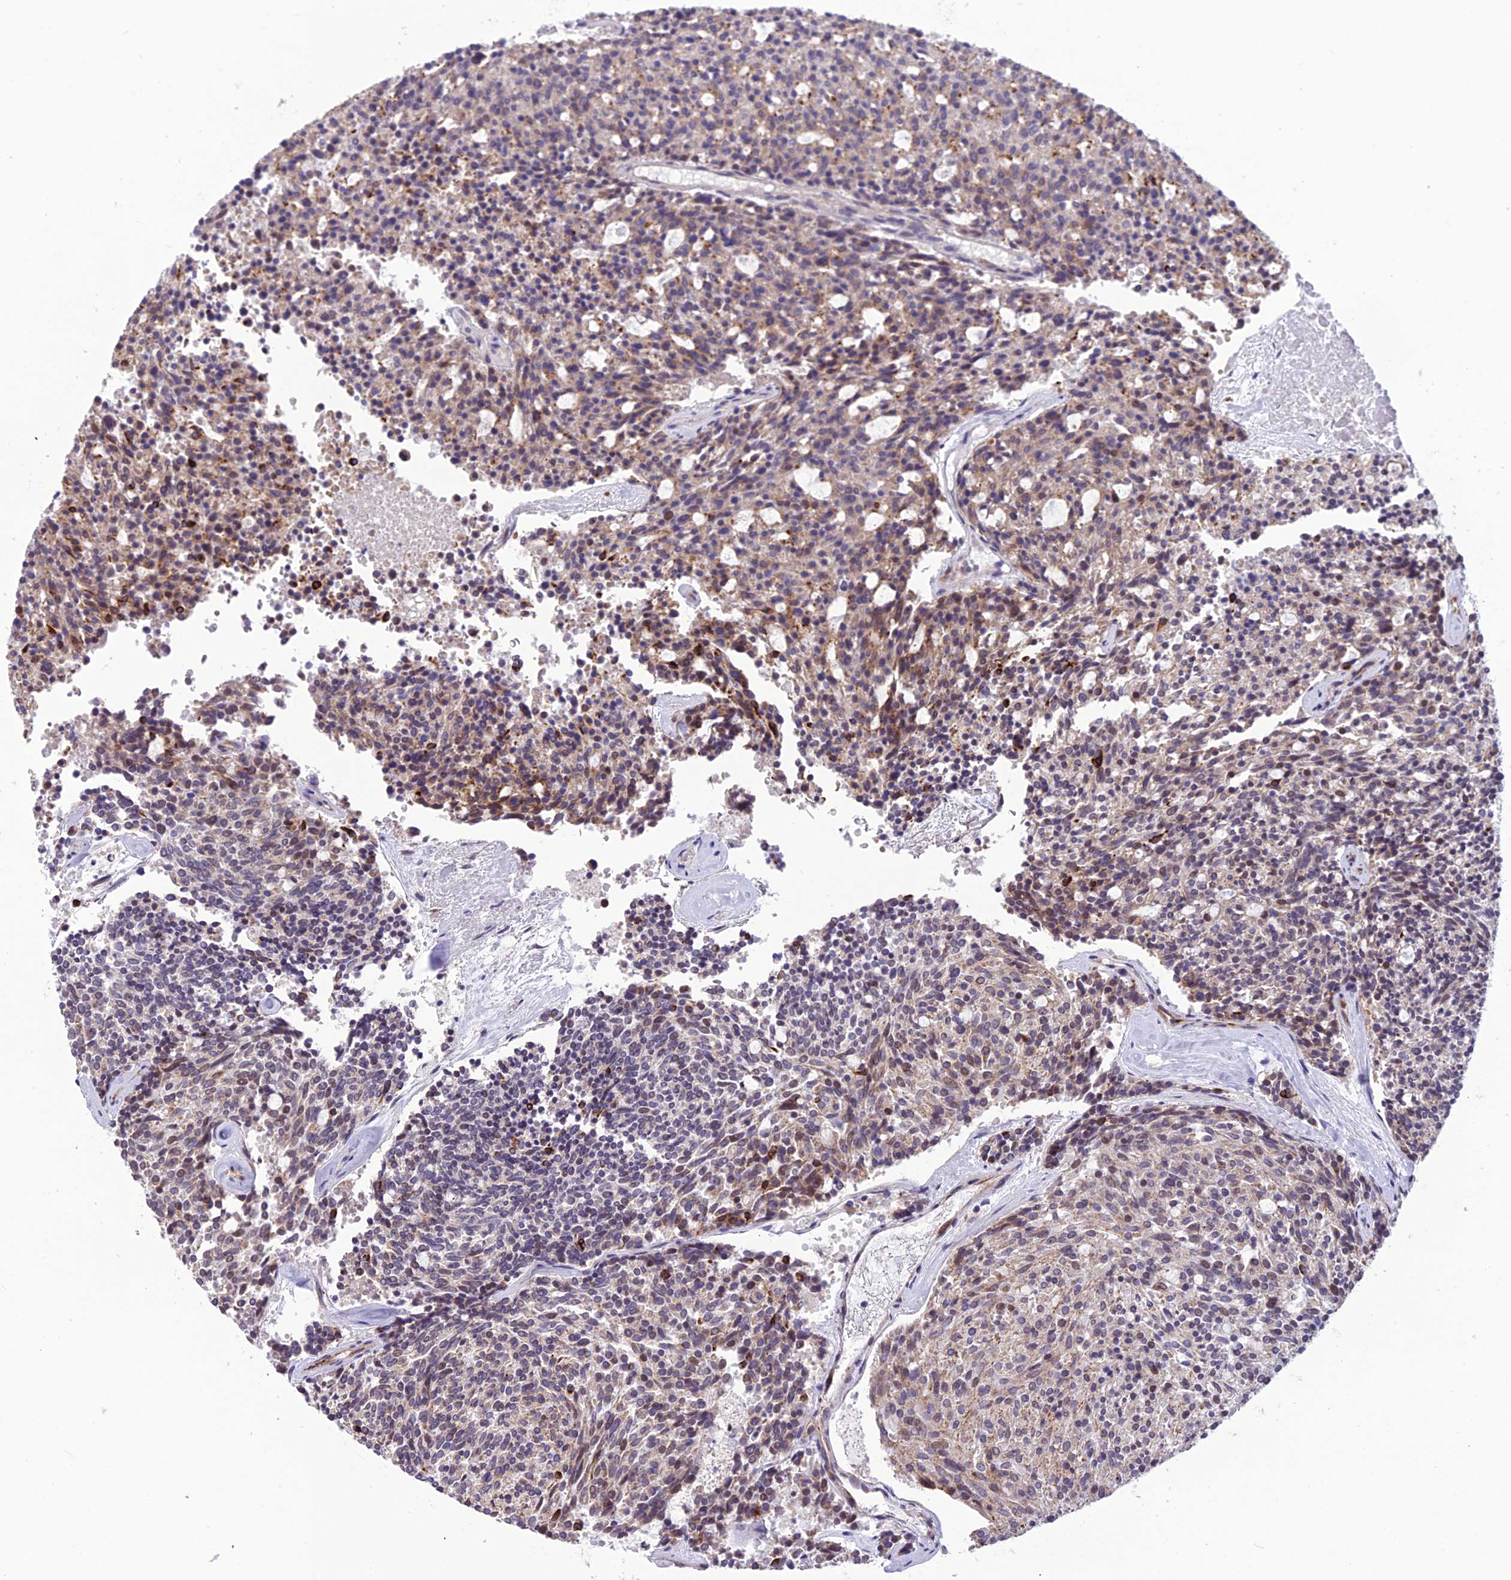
{"staining": {"intensity": "moderate", "quantity": "25%-75%", "location": "cytoplasmic/membranous"}, "tissue": "carcinoid", "cell_type": "Tumor cells", "image_type": "cancer", "snomed": [{"axis": "morphology", "description": "Carcinoid, malignant, NOS"}, {"axis": "topography", "description": "Pancreas"}], "caption": "Immunohistochemistry (IHC) staining of carcinoid, which shows medium levels of moderate cytoplasmic/membranous positivity in about 25%-75% of tumor cells indicating moderate cytoplasmic/membranous protein staining. The staining was performed using DAB (brown) for protein detection and nuclei were counterstained in hematoxylin (blue).", "gene": "NODAL", "patient": {"sex": "female", "age": 54}}